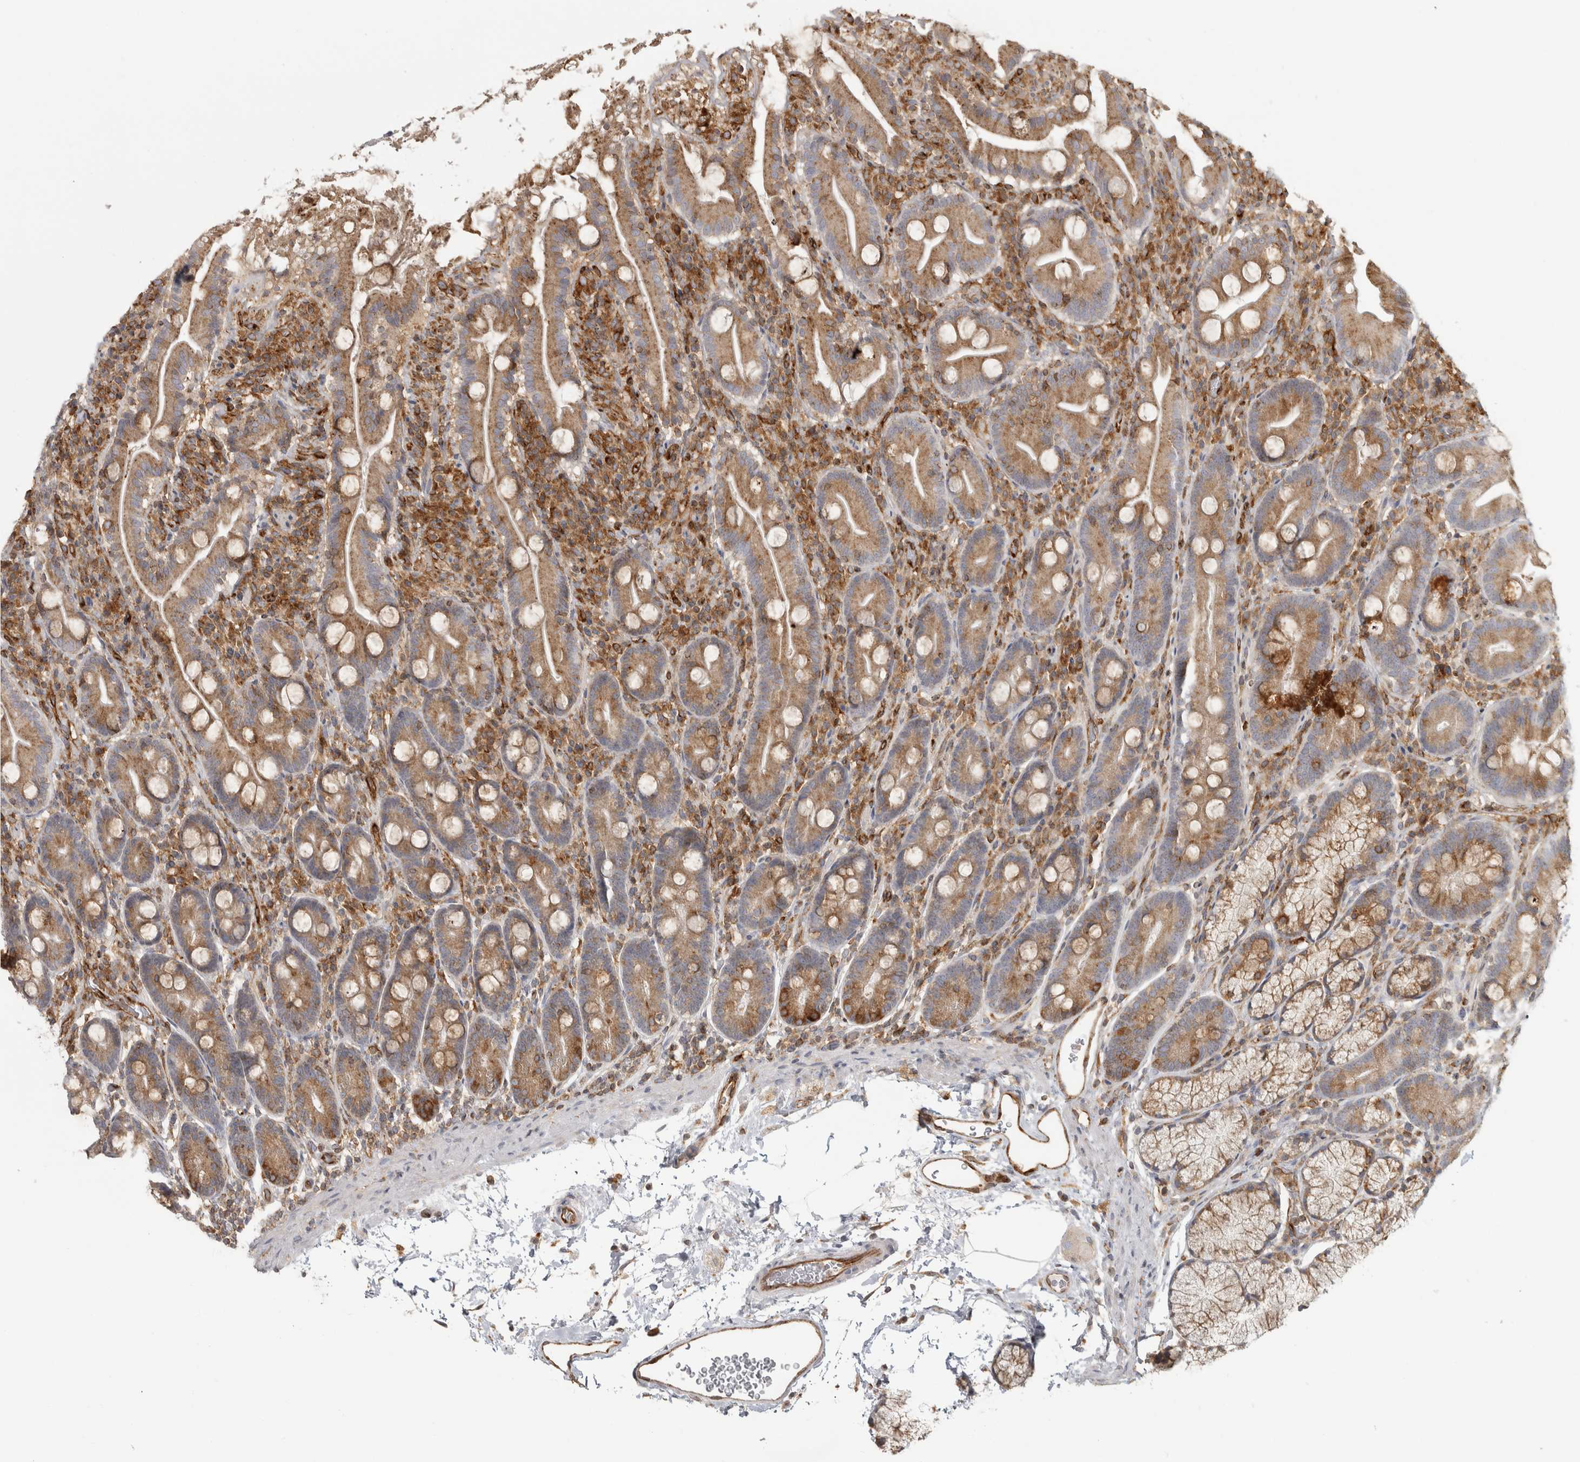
{"staining": {"intensity": "moderate", "quantity": ">75%", "location": "cytoplasmic/membranous"}, "tissue": "duodenum", "cell_type": "Glandular cells", "image_type": "normal", "snomed": [{"axis": "morphology", "description": "Normal tissue, NOS"}, {"axis": "topography", "description": "Duodenum"}], "caption": "IHC of unremarkable duodenum reveals medium levels of moderate cytoplasmic/membranous expression in approximately >75% of glandular cells. Nuclei are stained in blue.", "gene": "HLA", "patient": {"sex": "male", "age": 35}}